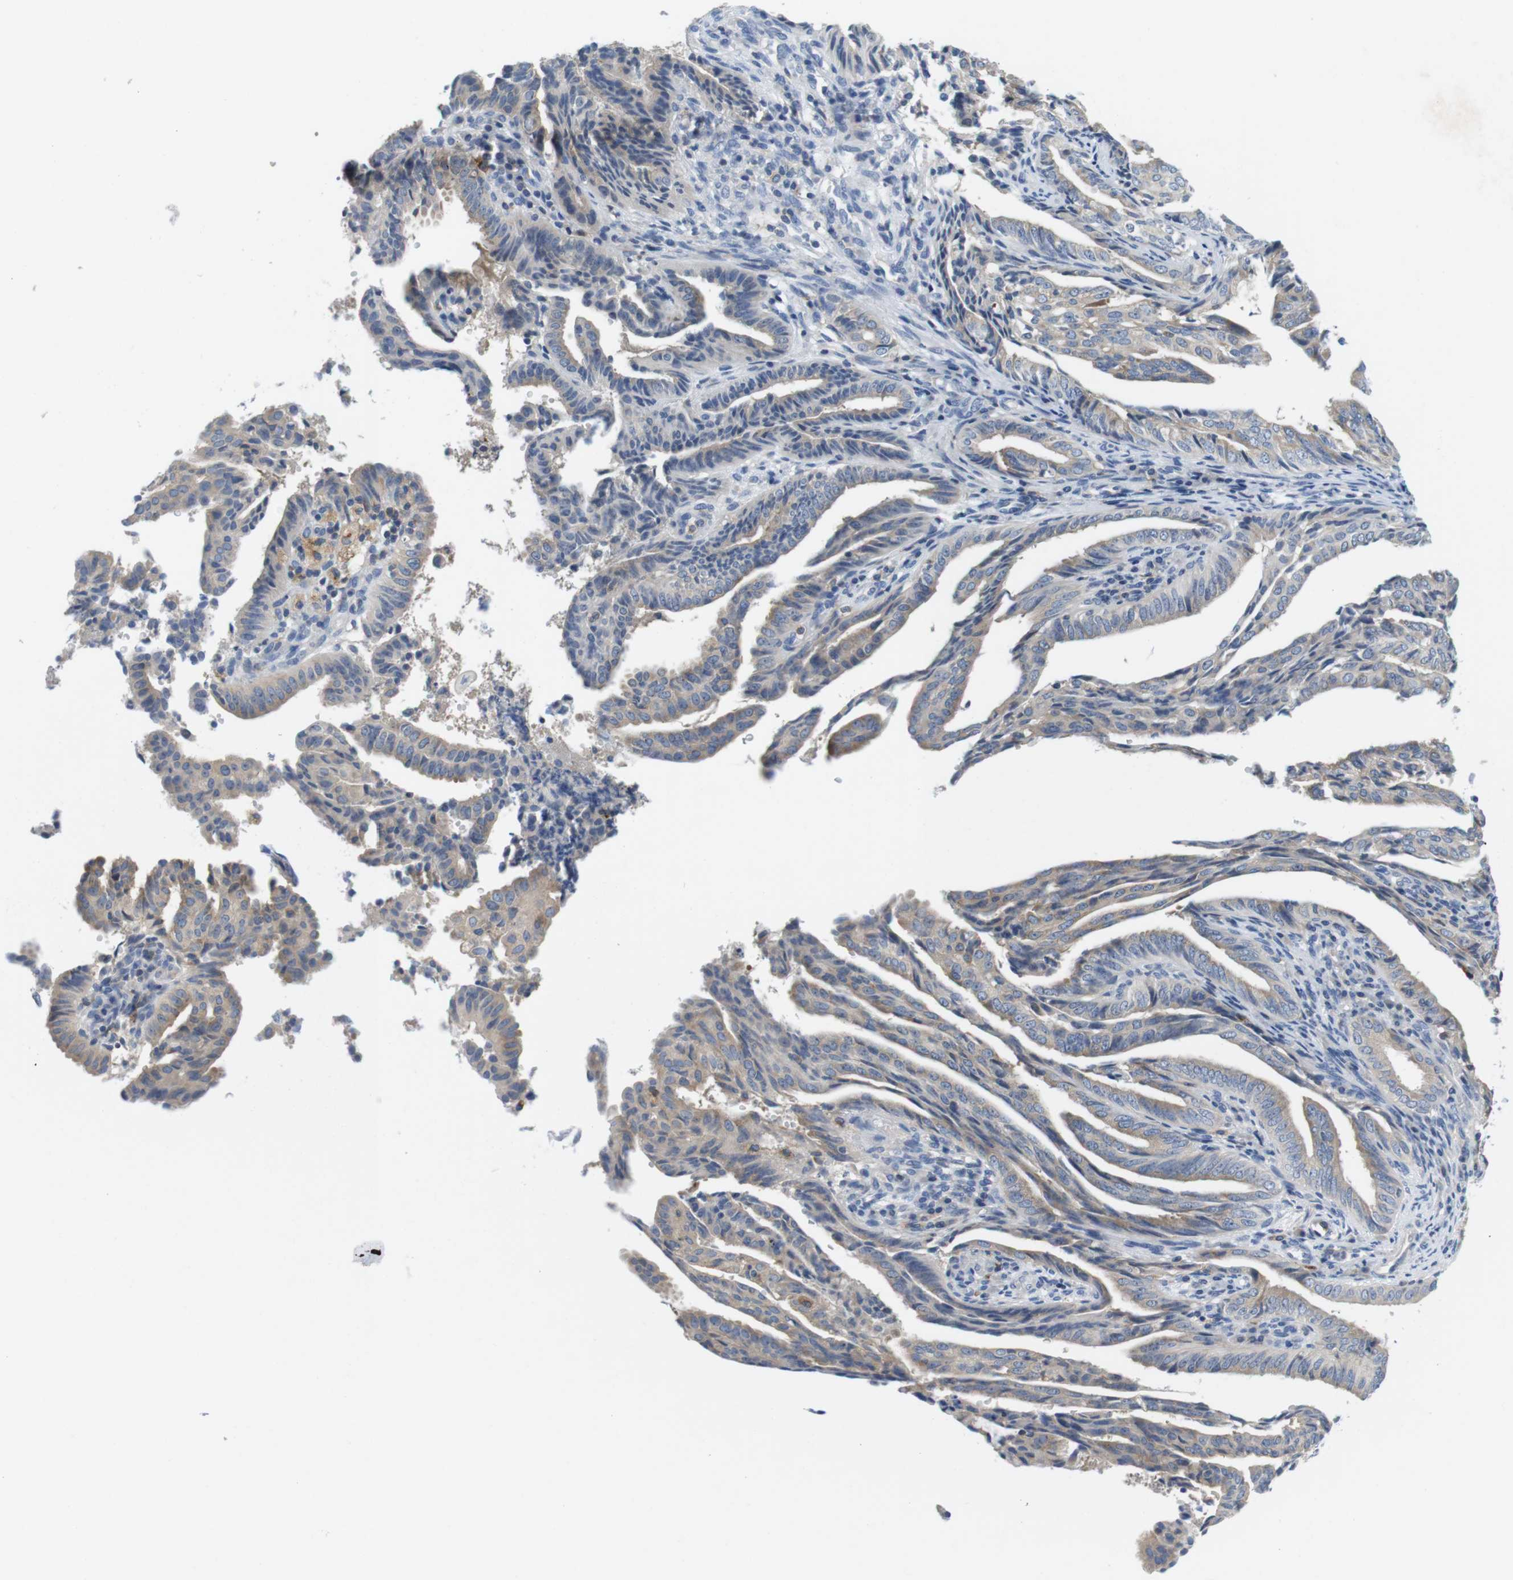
{"staining": {"intensity": "weak", "quantity": "25%-75%", "location": "cytoplasmic/membranous"}, "tissue": "endometrial cancer", "cell_type": "Tumor cells", "image_type": "cancer", "snomed": [{"axis": "morphology", "description": "Adenocarcinoma, NOS"}, {"axis": "topography", "description": "Endometrium"}], "caption": "Human endometrial adenocarcinoma stained for a protein (brown) exhibits weak cytoplasmic/membranous positive staining in about 25%-75% of tumor cells.", "gene": "CNGA2", "patient": {"sex": "female", "age": 58}}